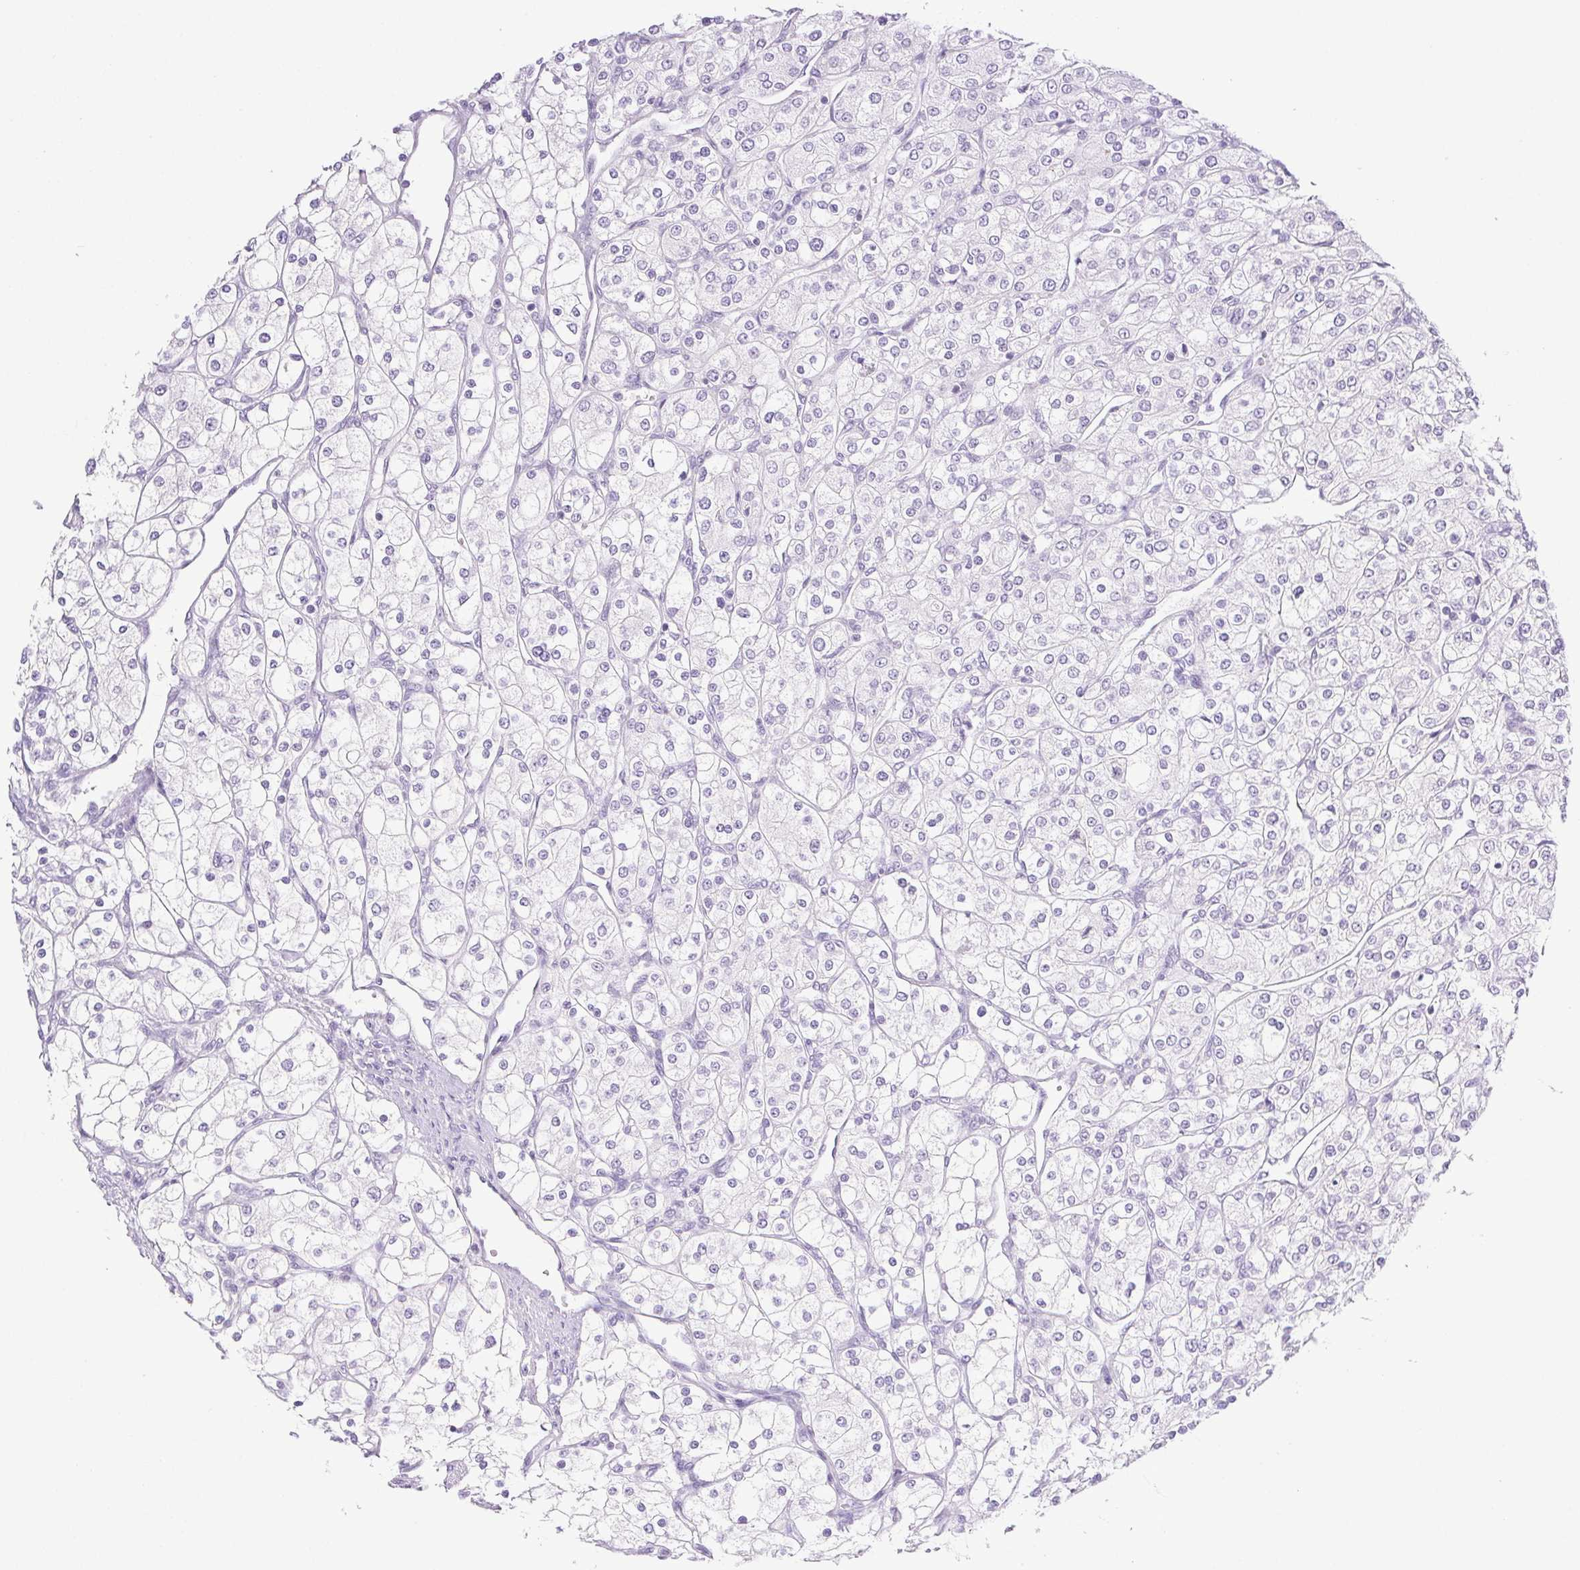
{"staining": {"intensity": "negative", "quantity": "none", "location": "none"}, "tissue": "renal cancer", "cell_type": "Tumor cells", "image_type": "cancer", "snomed": [{"axis": "morphology", "description": "Adenocarcinoma, NOS"}, {"axis": "topography", "description": "Kidney"}], "caption": "Immunohistochemistry (IHC) micrograph of renal adenocarcinoma stained for a protein (brown), which reveals no staining in tumor cells.", "gene": "HLA-G", "patient": {"sex": "male", "age": 80}}